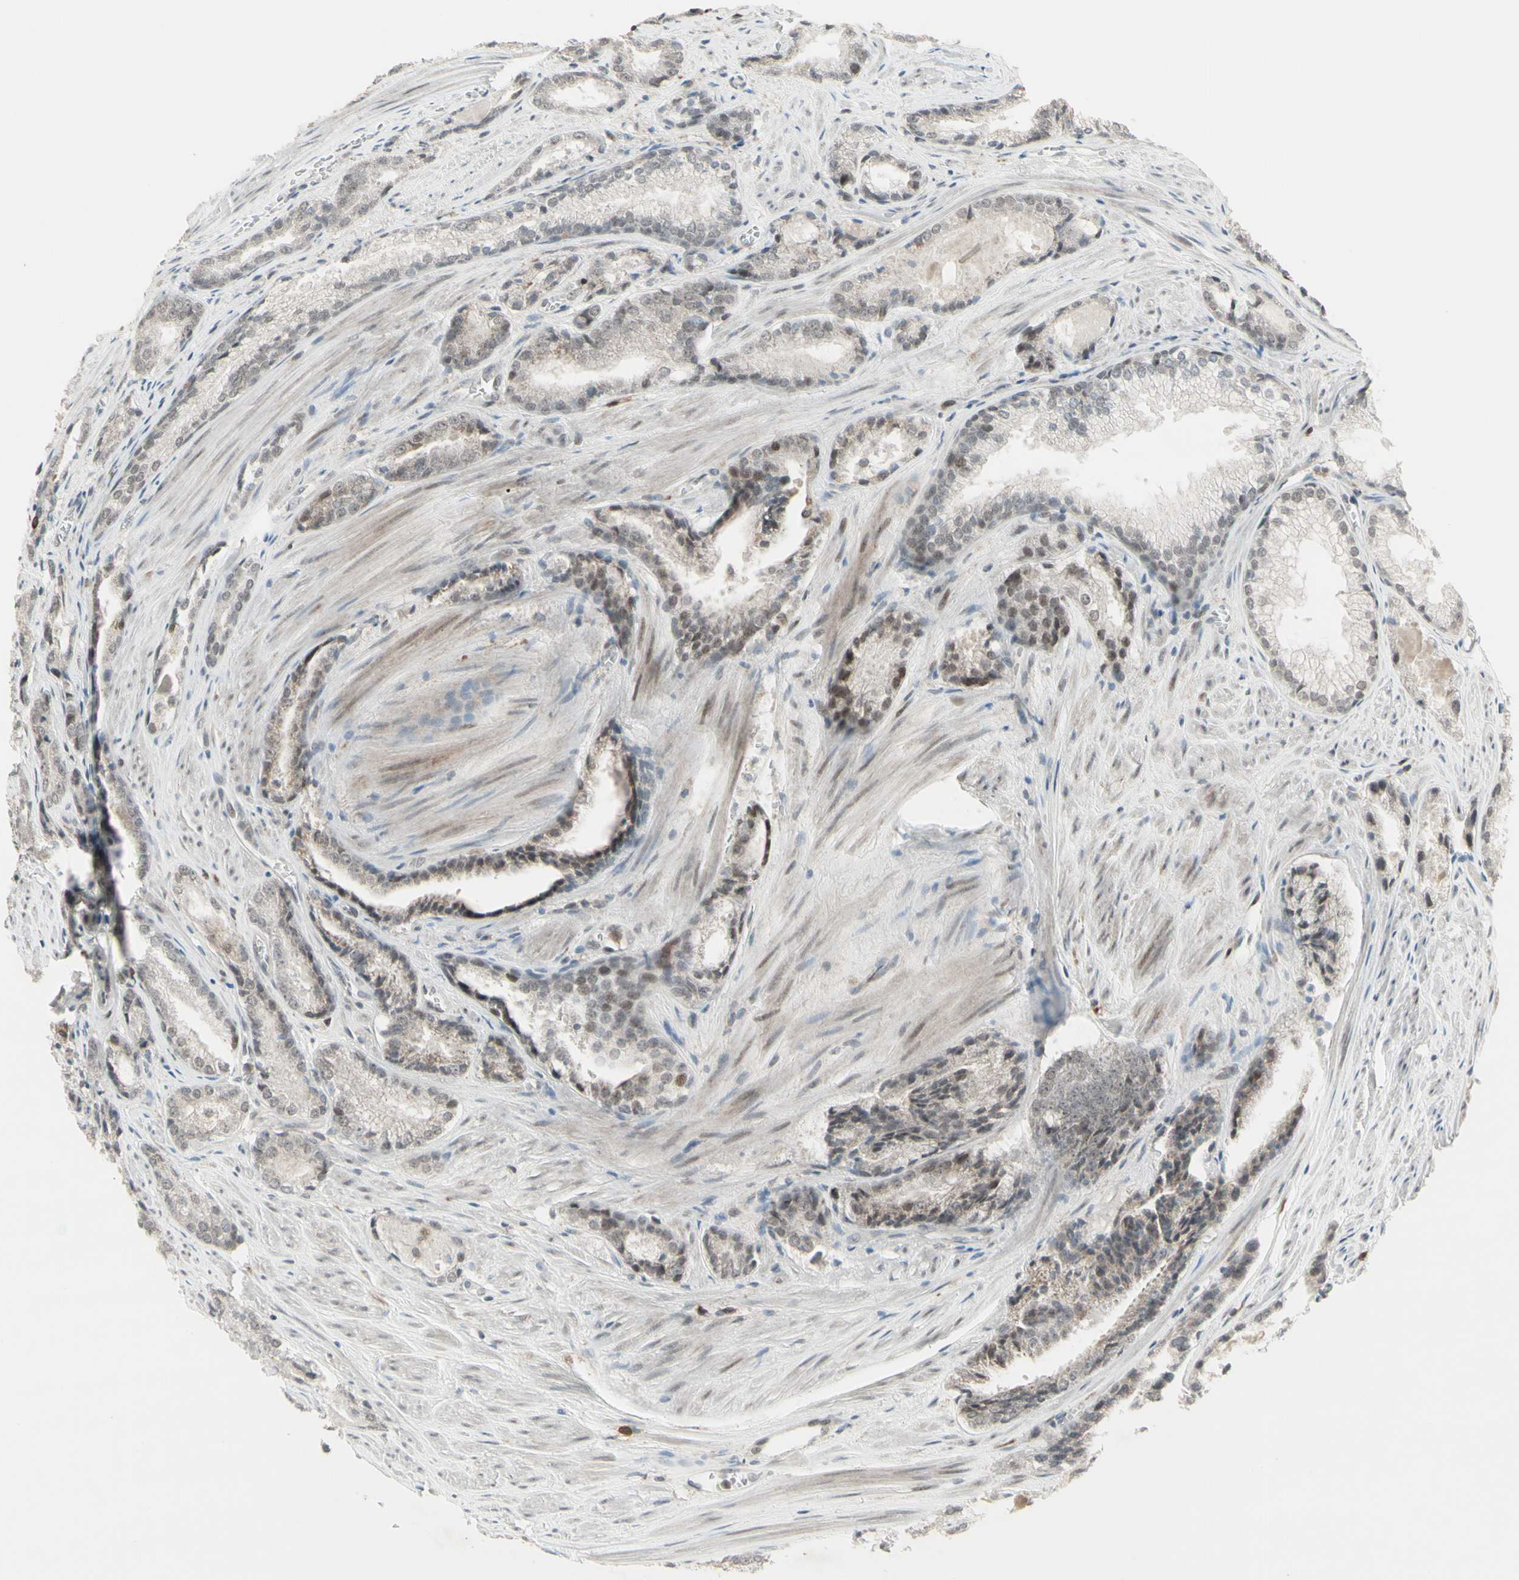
{"staining": {"intensity": "weak", "quantity": "<25%", "location": "cytoplasmic/membranous"}, "tissue": "prostate cancer", "cell_type": "Tumor cells", "image_type": "cancer", "snomed": [{"axis": "morphology", "description": "Adenocarcinoma, Low grade"}, {"axis": "topography", "description": "Prostate"}], "caption": "Immunohistochemistry micrograph of human prostate cancer stained for a protein (brown), which exhibits no positivity in tumor cells.", "gene": "SAMSN1", "patient": {"sex": "male", "age": 60}}